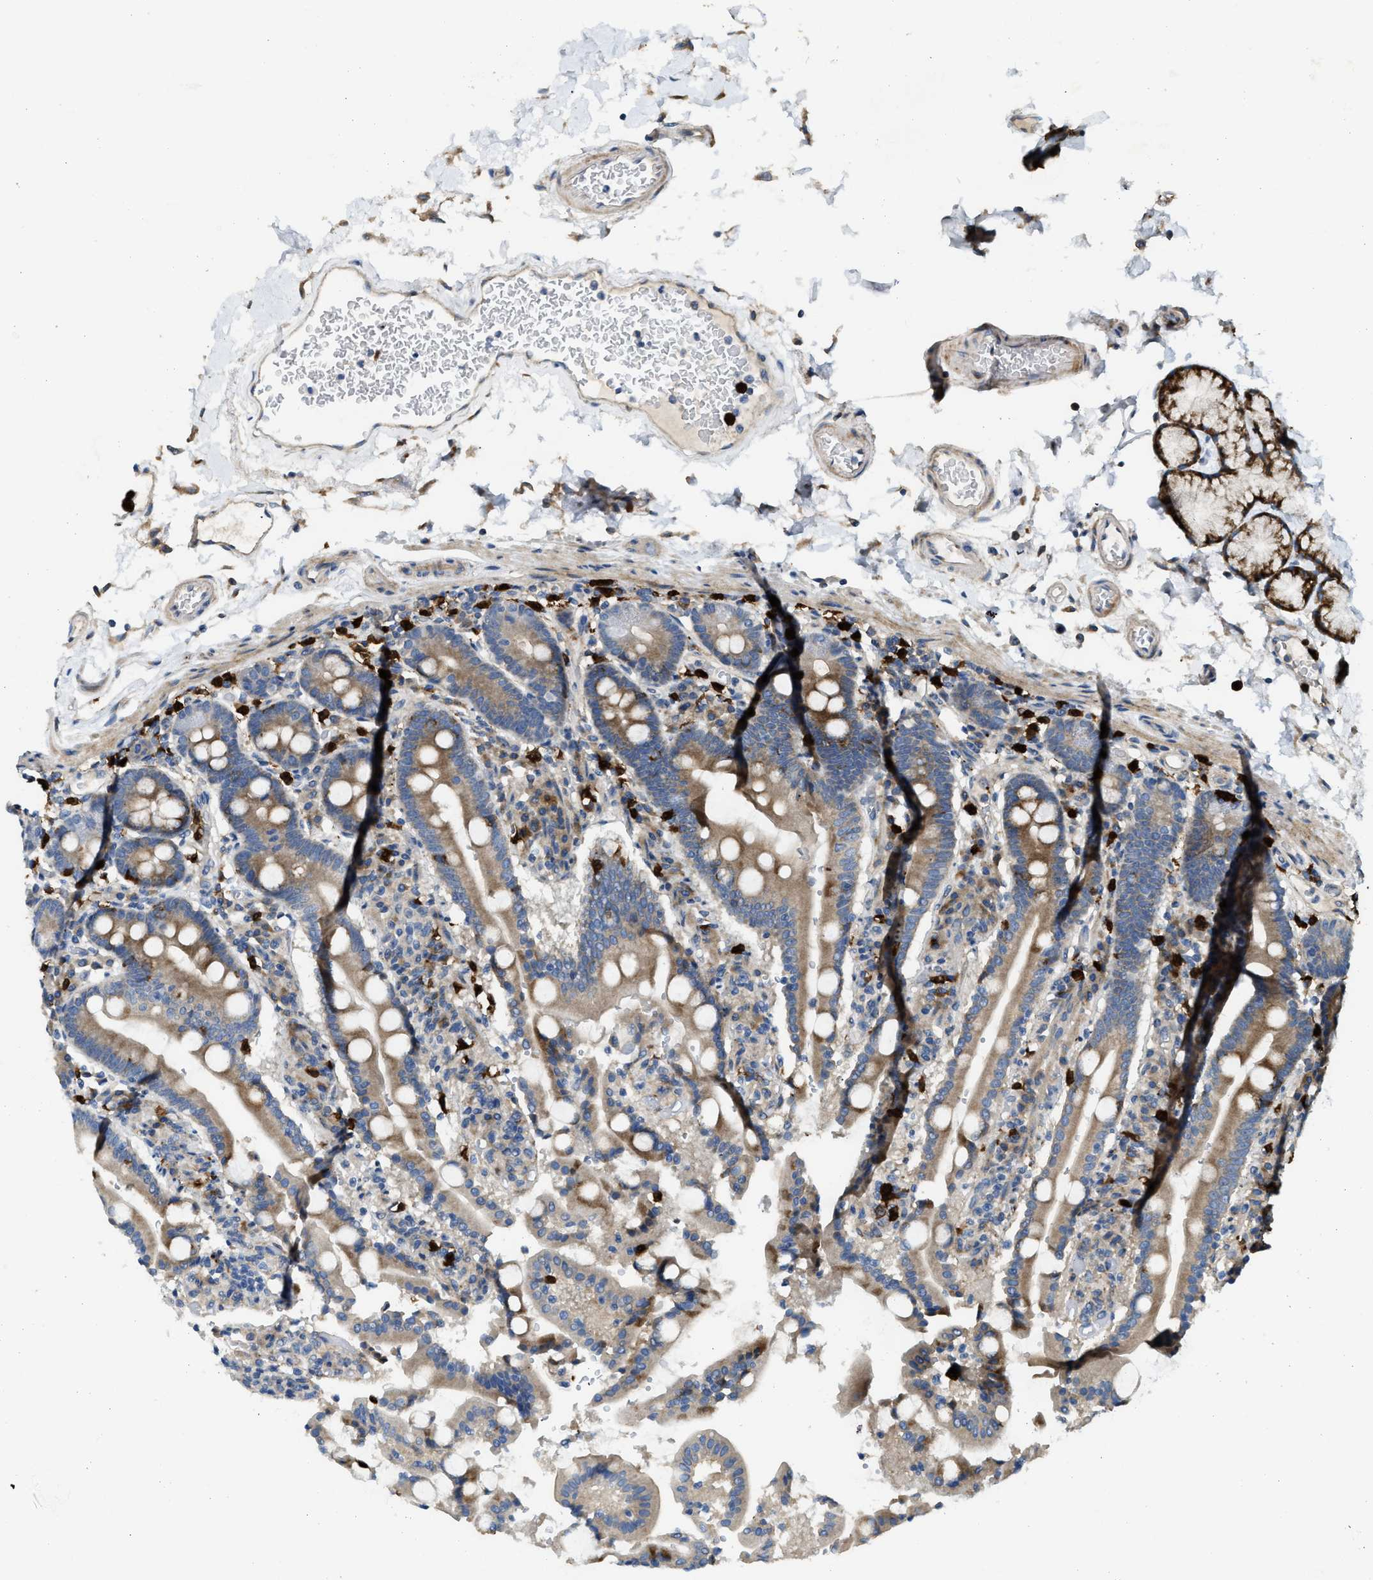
{"staining": {"intensity": "moderate", "quantity": ">75%", "location": "cytoplasmic/membranous"}, "tissue": "duodenum", "cell_type": "Glandular cells", "image_type": "normal", "snomed": [{"axis": "morphology", "description": "Normal tissue, NOS"}, {"axis": "topography", "description": "Small intestine, NOS"}], "caption": "An image of duodenum stained for a protein displays moderate cytoplasmic/membranous brown staining in glandular cells. The staining is performed using DAB brown chromogen to label protein expression. The nuclei are counter-stained blue using hematoxylin.", "gene": "TMEM68", "patient": {"sex": "female", "age": 71}}